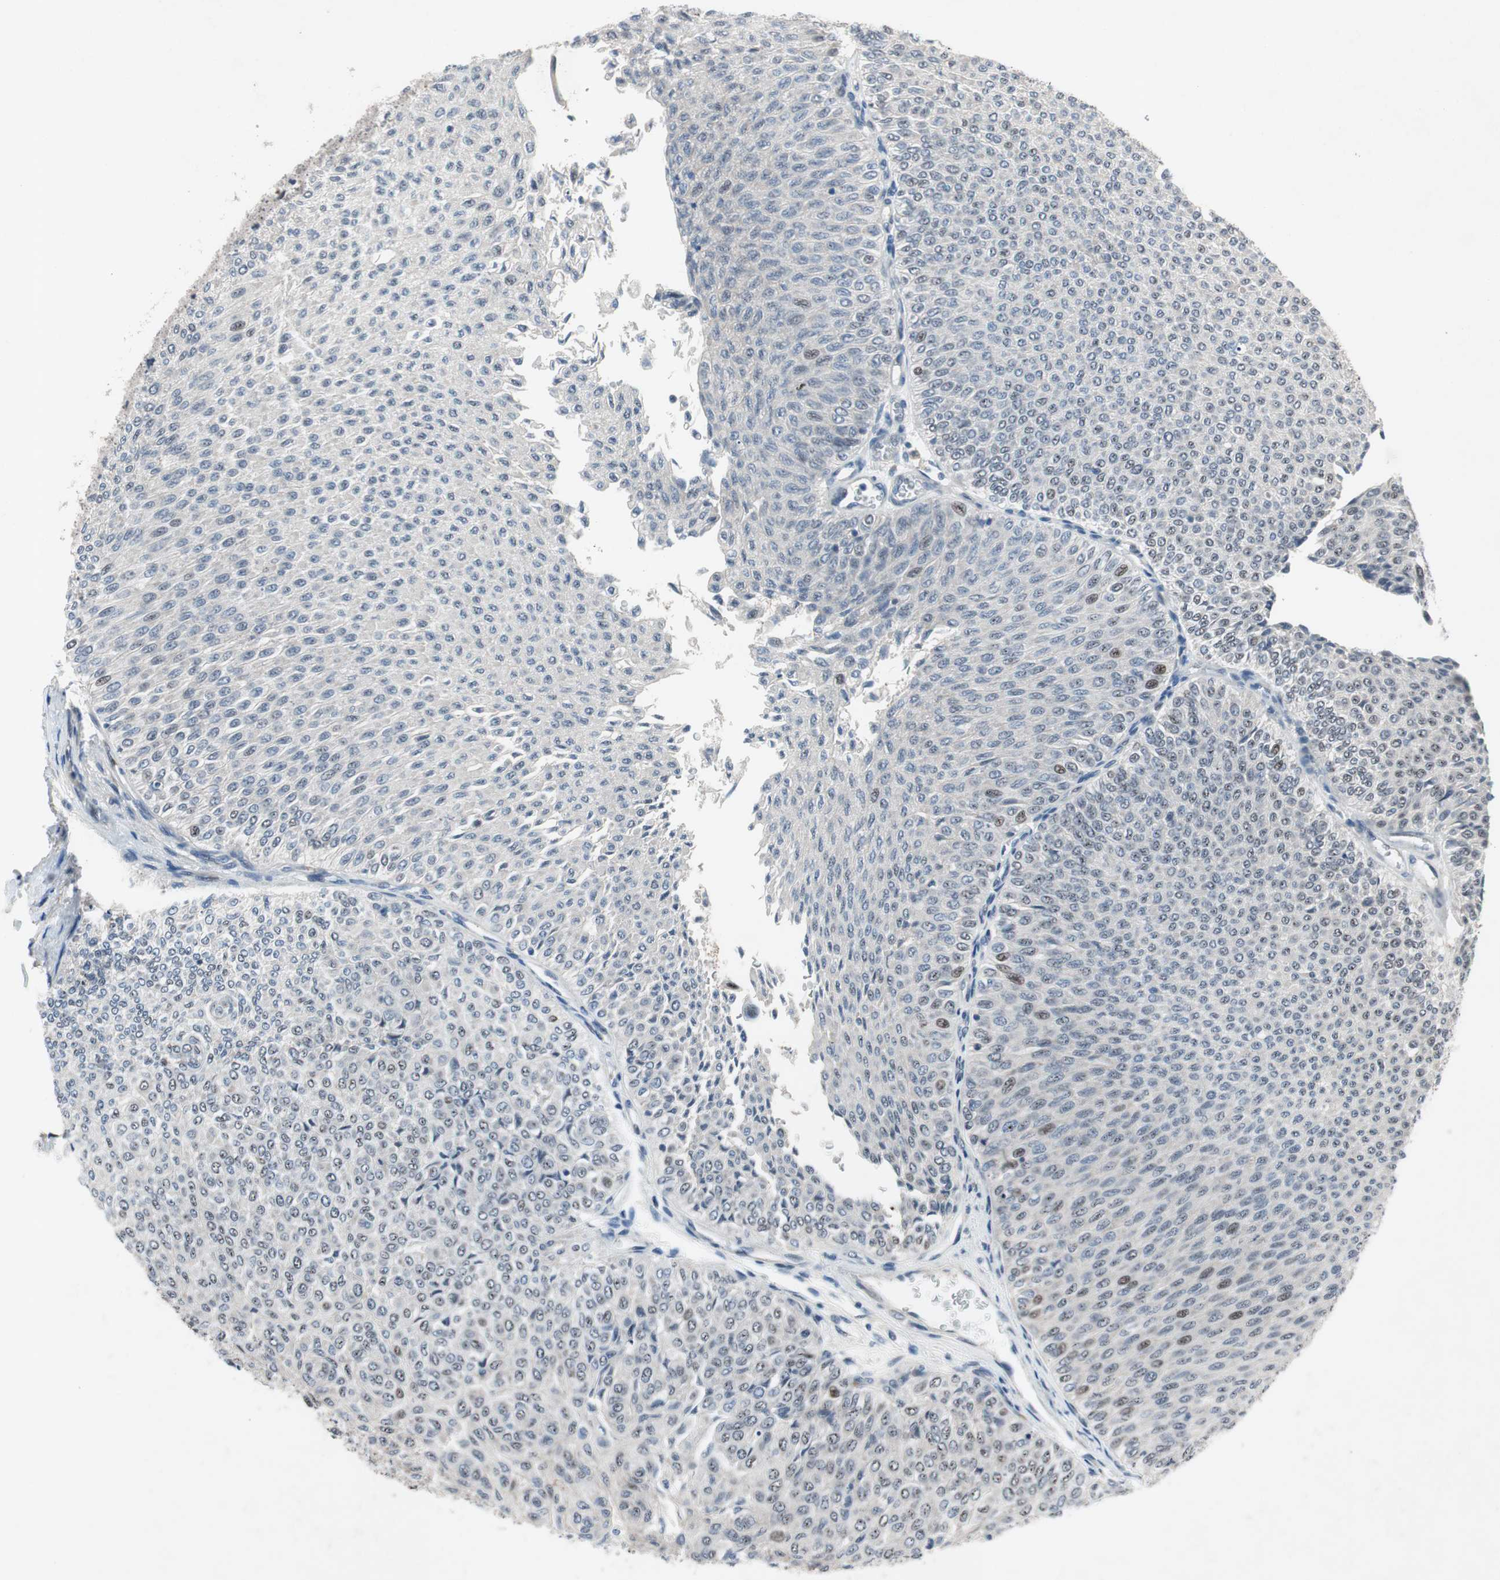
{"staining": {"intensity": "moderate", "quantity": "<25%", "location": "nuclear"}, "tissue": "urothelial cancer", "cell_type": "Tumor cells", "image_type": "cancer", "snomed": [{"axis": "morphology", "description": "Urothelial carcinoma, Low grade"}, {"axis": "topography", "description": "Urinary bladder"}], "caption": "Urothelial cancer was stained to show a protein in brown. There is low levels of moderate nuclear staining in approximately <25% of tumor cells.", "gene": "SOX7", "patient": {"sex": "male", "age": 78}}